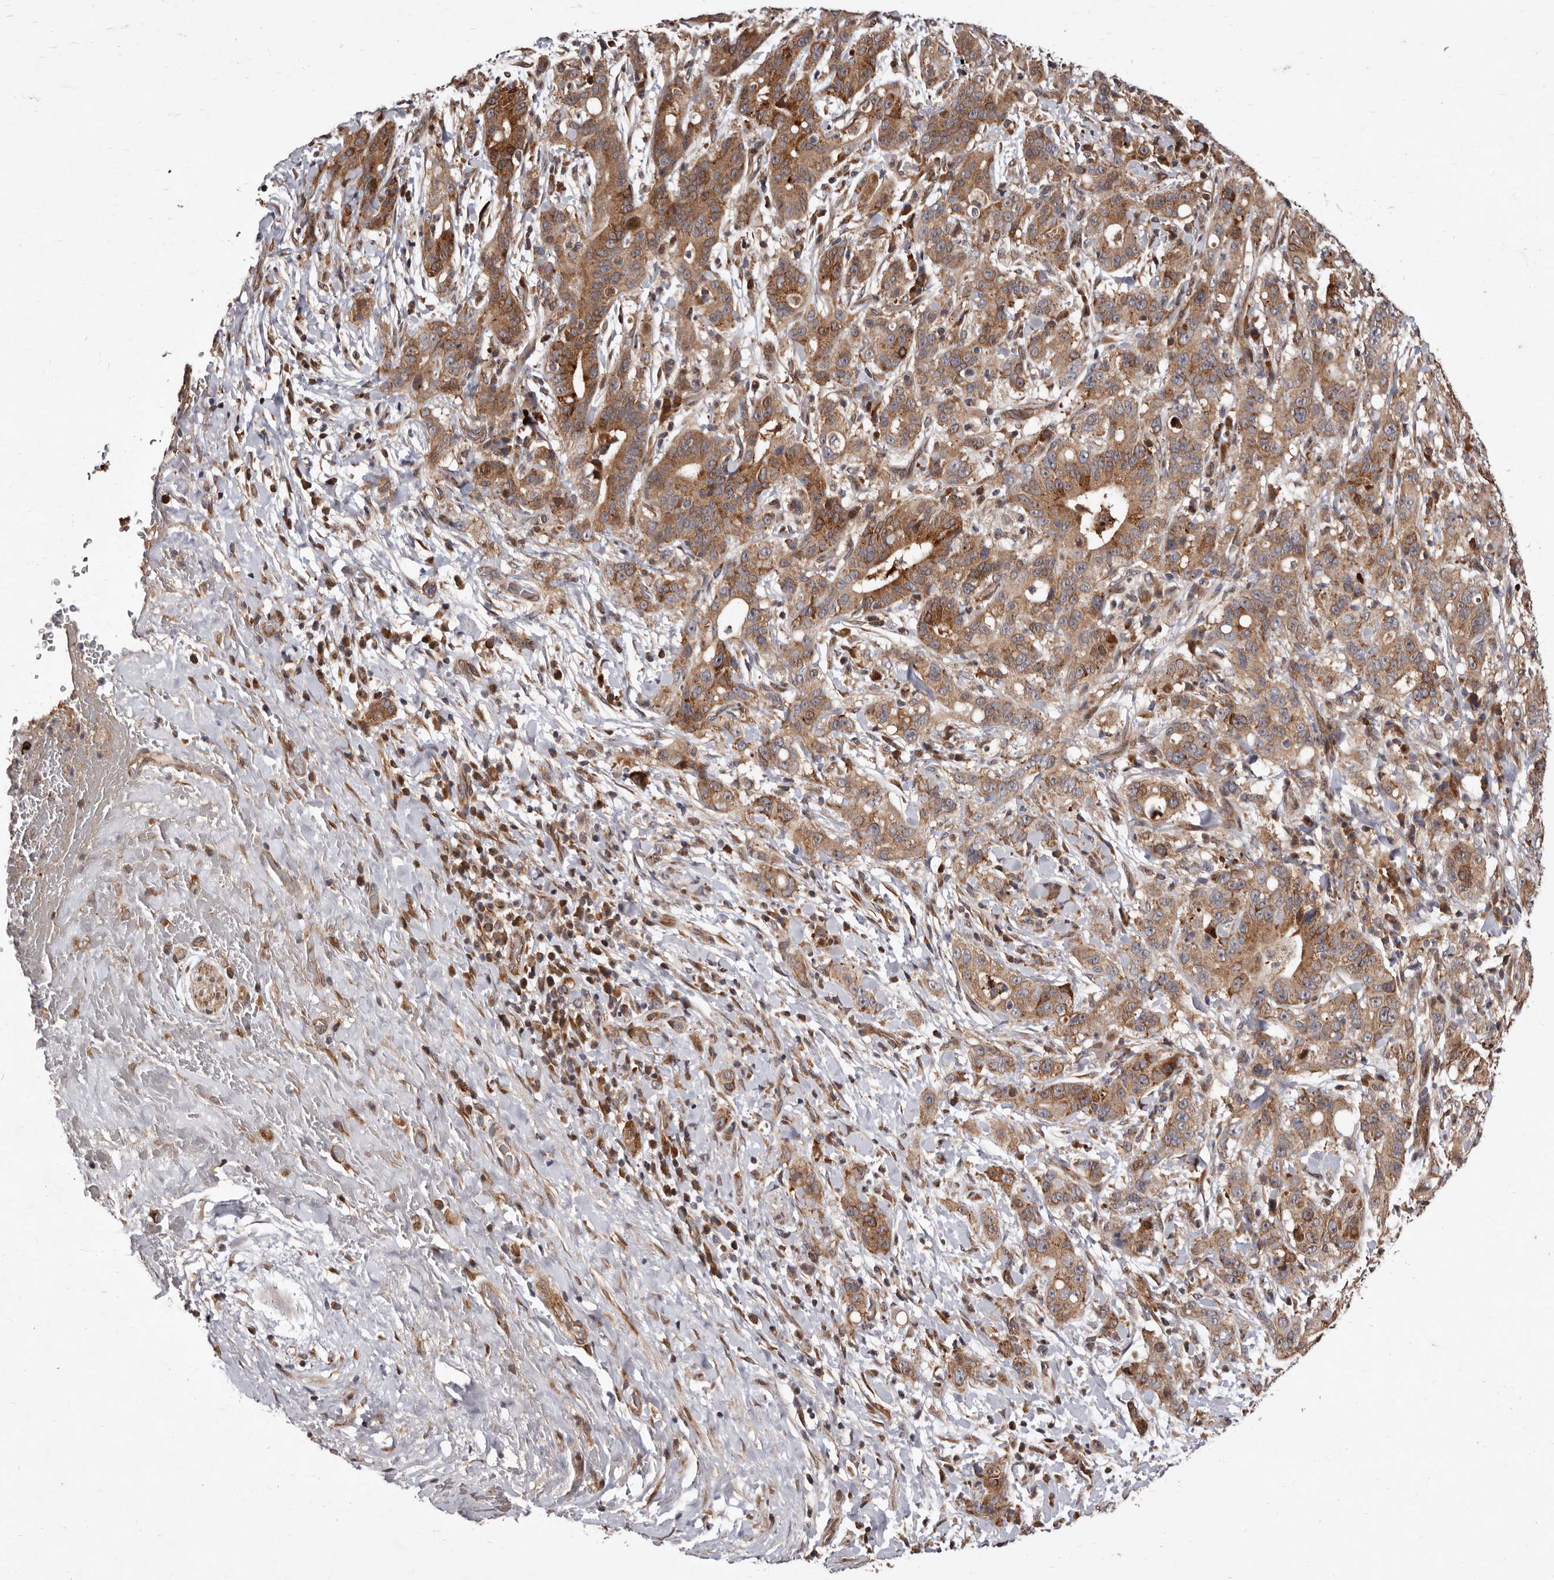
{"staining": {"intensity": "moderate", "quantity": ">75%", "location": "cytoplasmic/membranous"}, "tissue": "liver cancer", "cell_type": "Tumor cells", "image_type": "cancer", "snomed": [{"axis": "morphology", "description": "Cholangiocarcinoma"}, {"axis": "topography", "description": "Liver"}], "caption": "The photomicrograph exhibits immunohistochemical staining of liver cancer. There is moderate cytoplasmic/membranous staining is identified in about >75% of tumor cells.", "gene": "WEE2", "patient": {"sex": "female", "age": 38}}